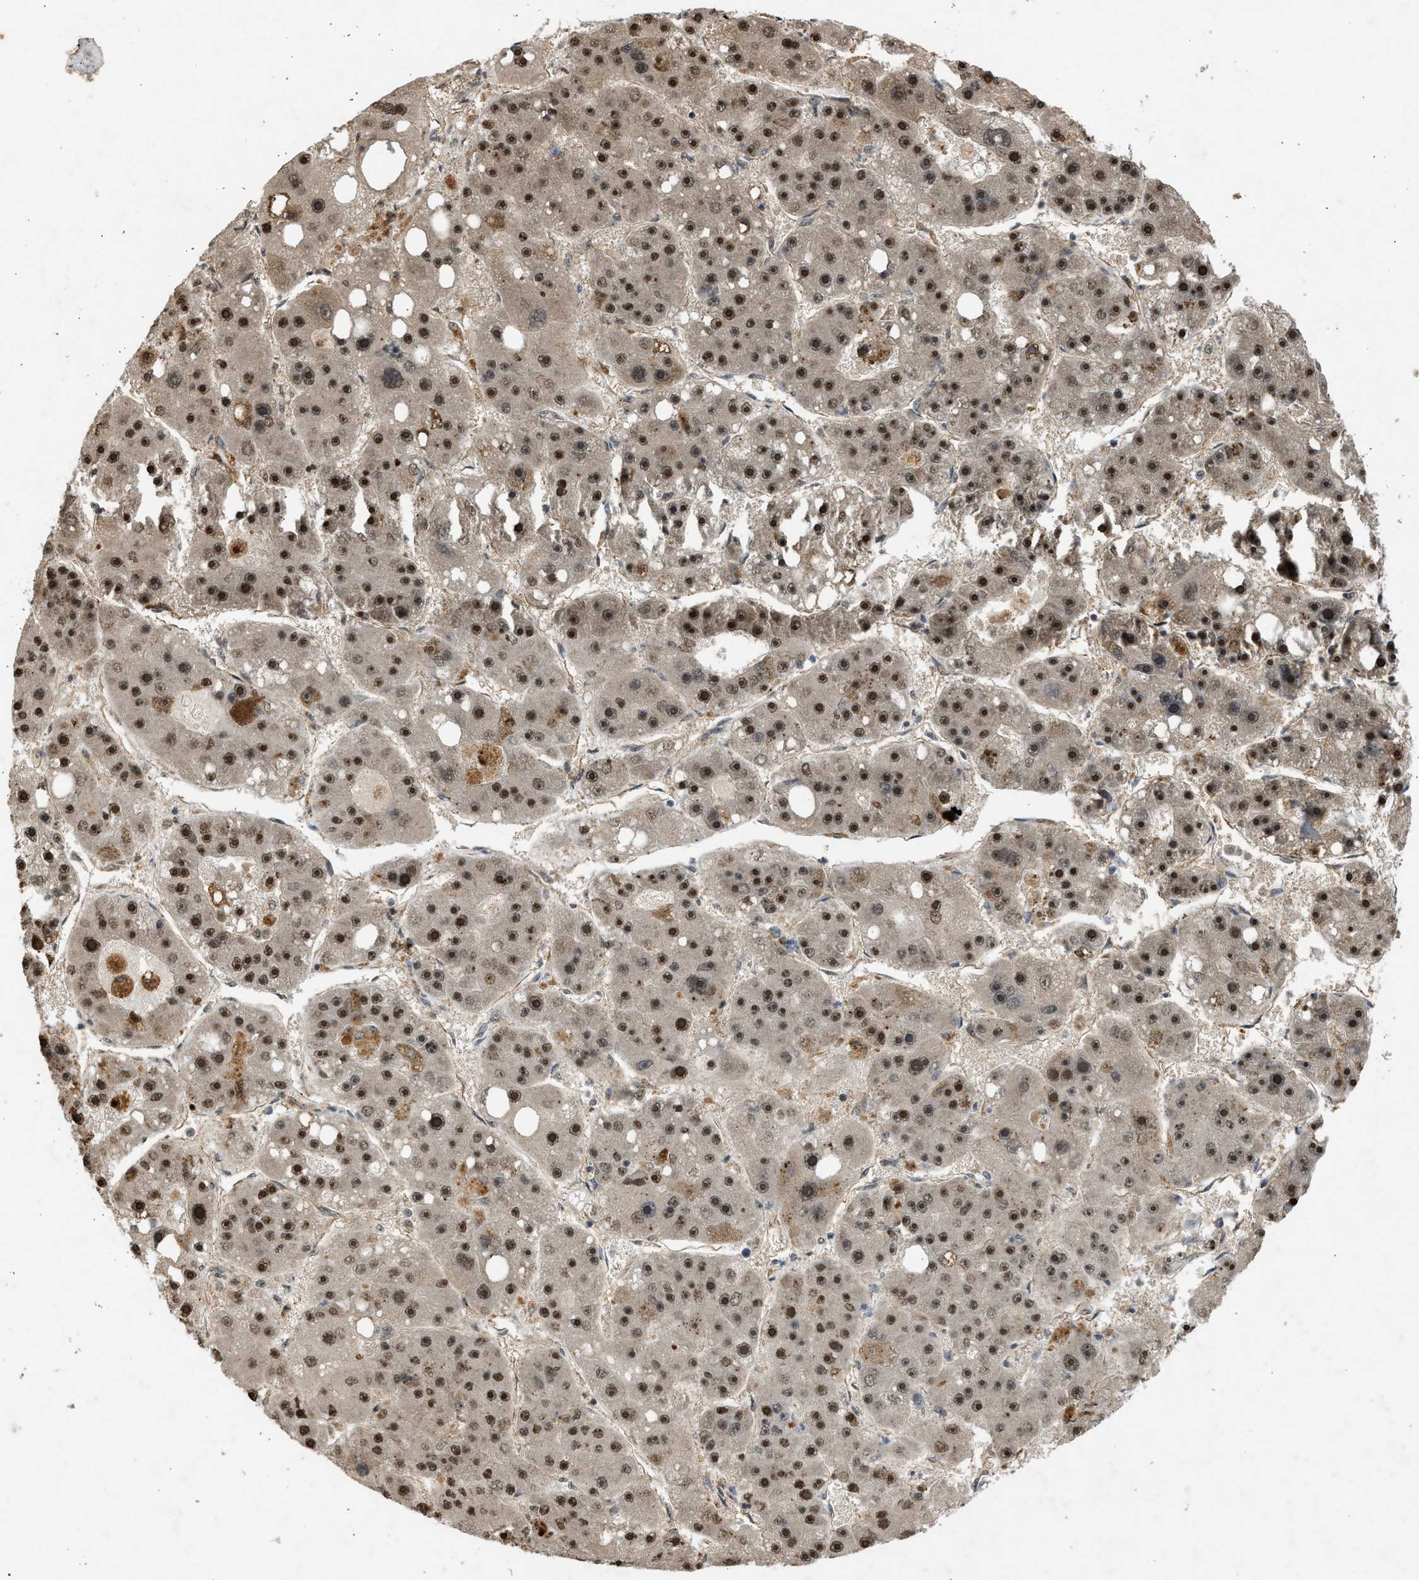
{"staining": {"intensity": "strong", "quantity": ">75%", "location": "cytoplasmic/membranous,nuclear"}, "tissue": "liver cancer", "cell_type": "Tumor cells", "image_type": "cancer", "snomed": [{"axis": "morphology", "description": "Carcinoma, Hepatocellular, NOS"}, {"axis": "topography", "description": "Liver"}], "caption": "Hepatocellular carcinoma (liver) tissue shows strong cytoplasmic/membranous and nuclear positivity in approximately >75% of tumor cells", "gene": "TFDP2", "patient": {"sex": "female", "age": 61}}